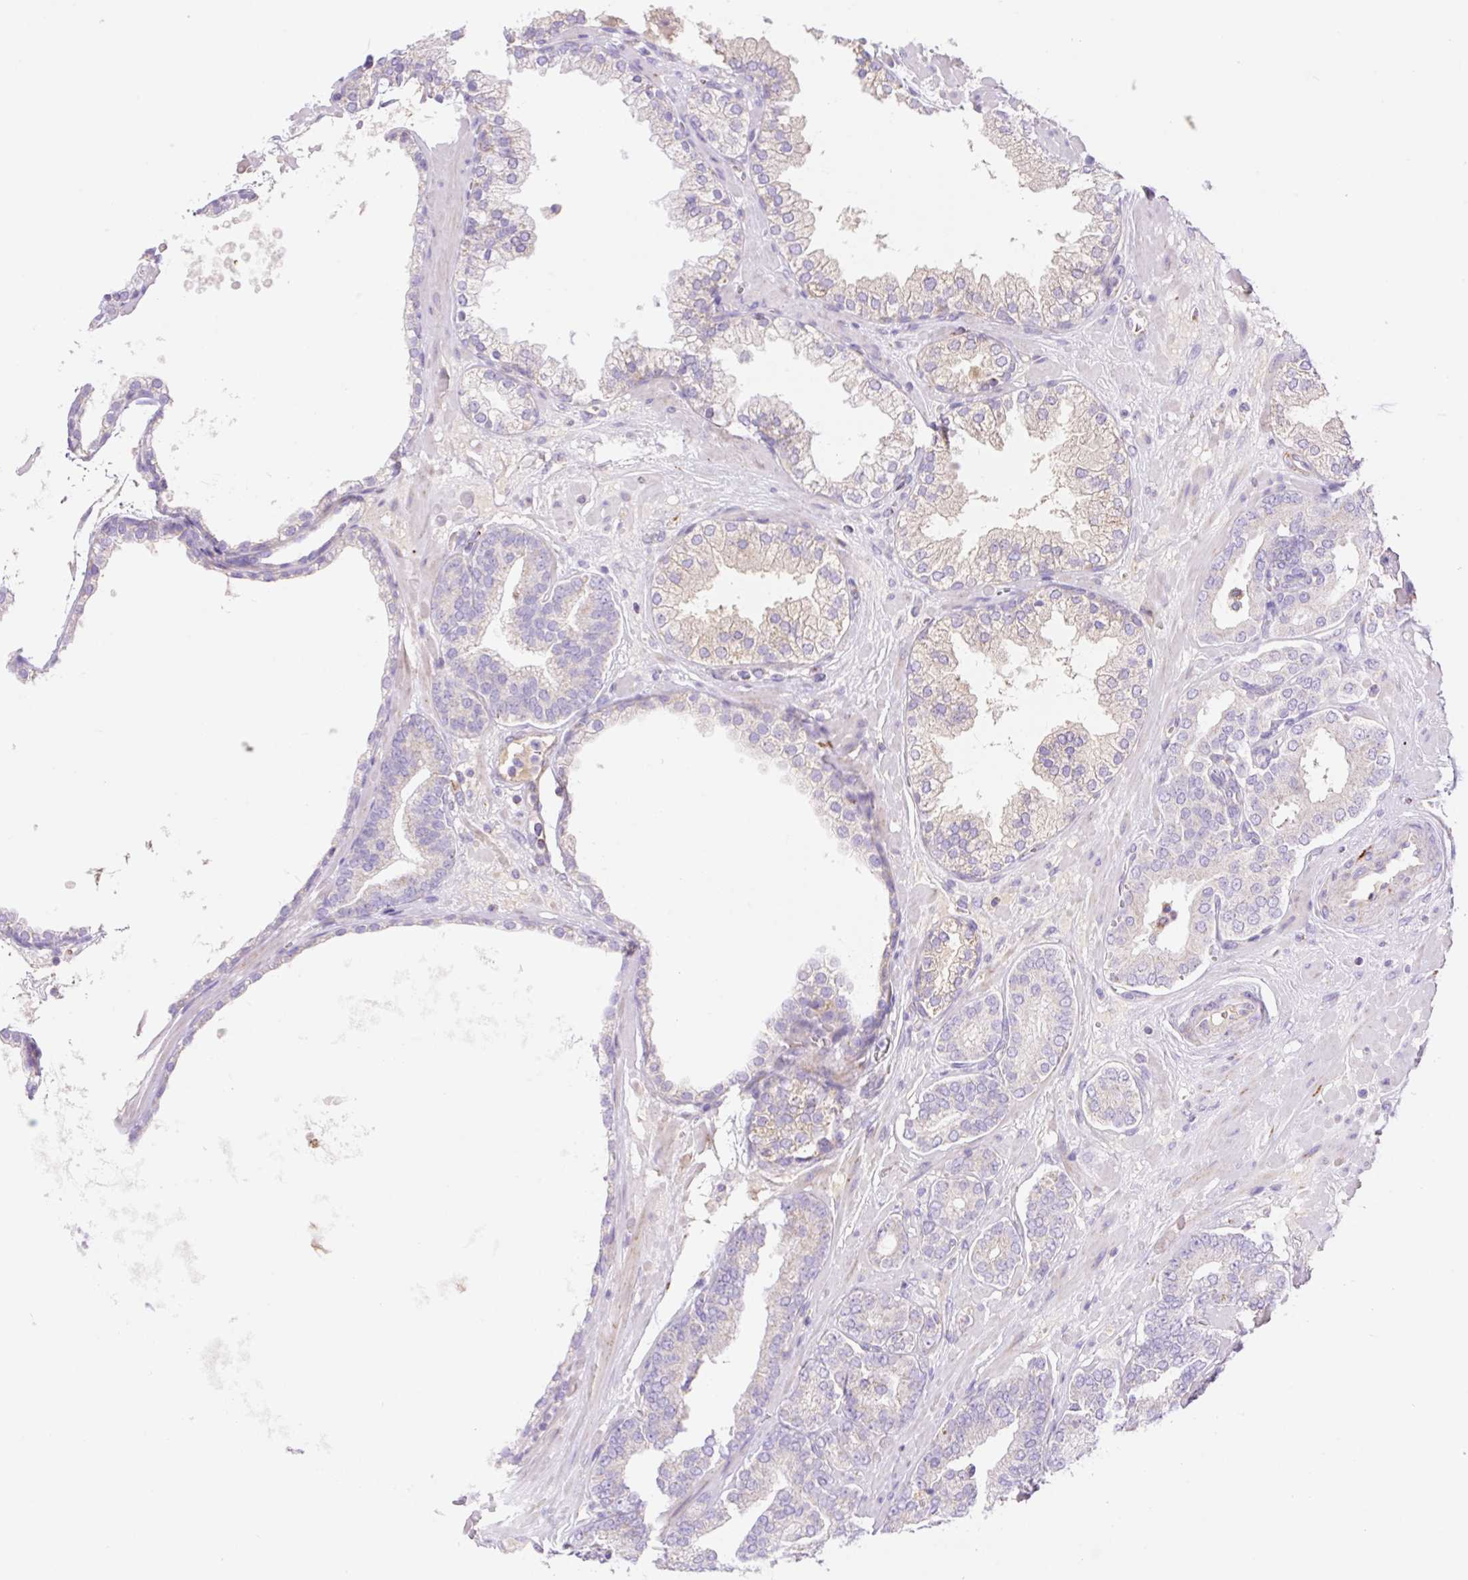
{"staining": {"intensity": "negative", "quantity": "none", "location": "none"}, "tissue": "prostate cancer", "cell_type": "Tumor cells", "image_type": "cancer", "snomed": [{"axis": "morphology", "description": "Adenocarcinoma, High grade"}, {"axis": "topography", "description": "Prostate"}], "caption": "Immunohistochemical staining of high-grade adenocarcinoma (prostate) shows no significant staining in tumor cells. (Brightfield microscopy of DAB (3,3'-diaminobenzidine) IHC at high magnification).", "gene": "ETNK2", "patient": {"sex": "male", "age": 66}}